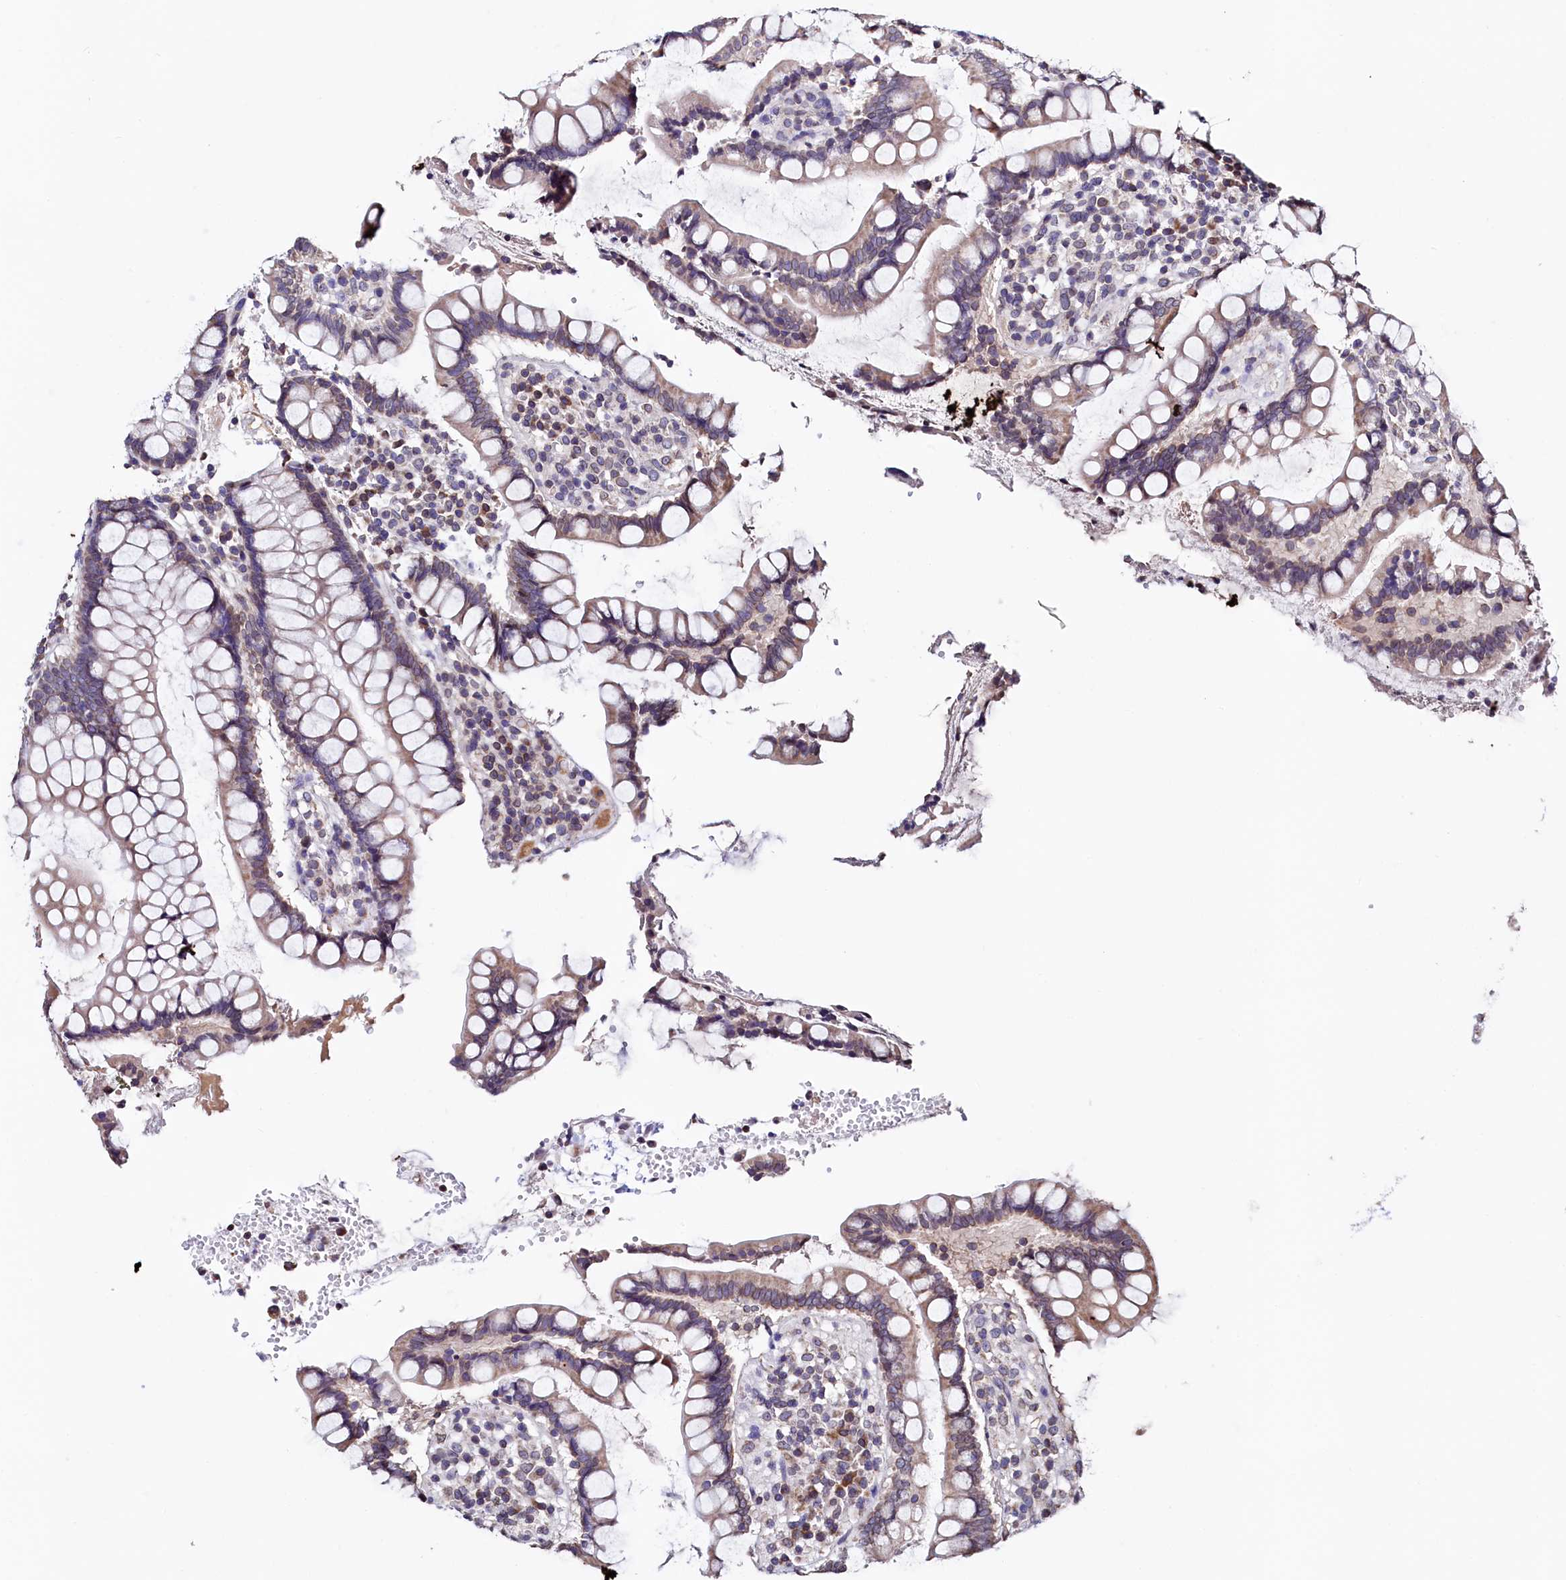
{"staining": {"intensity": "negative", "quantity": "none", "location": "none"}, "tissue": "colon", "cell_type": "Endothelial cells", "image_type": "normal", "snomed": [{"axis": "morphology", "description": "Normal tissue, NOS"}, {"axis": "topography", "description": "Colon"}], "caption": "Immunohistochemistry (IHC) of unremarkable human colon exhibits no positivity in endothelial cells.", "gene": "HAND1", "patient": {"sex": "female", "age": 79}}